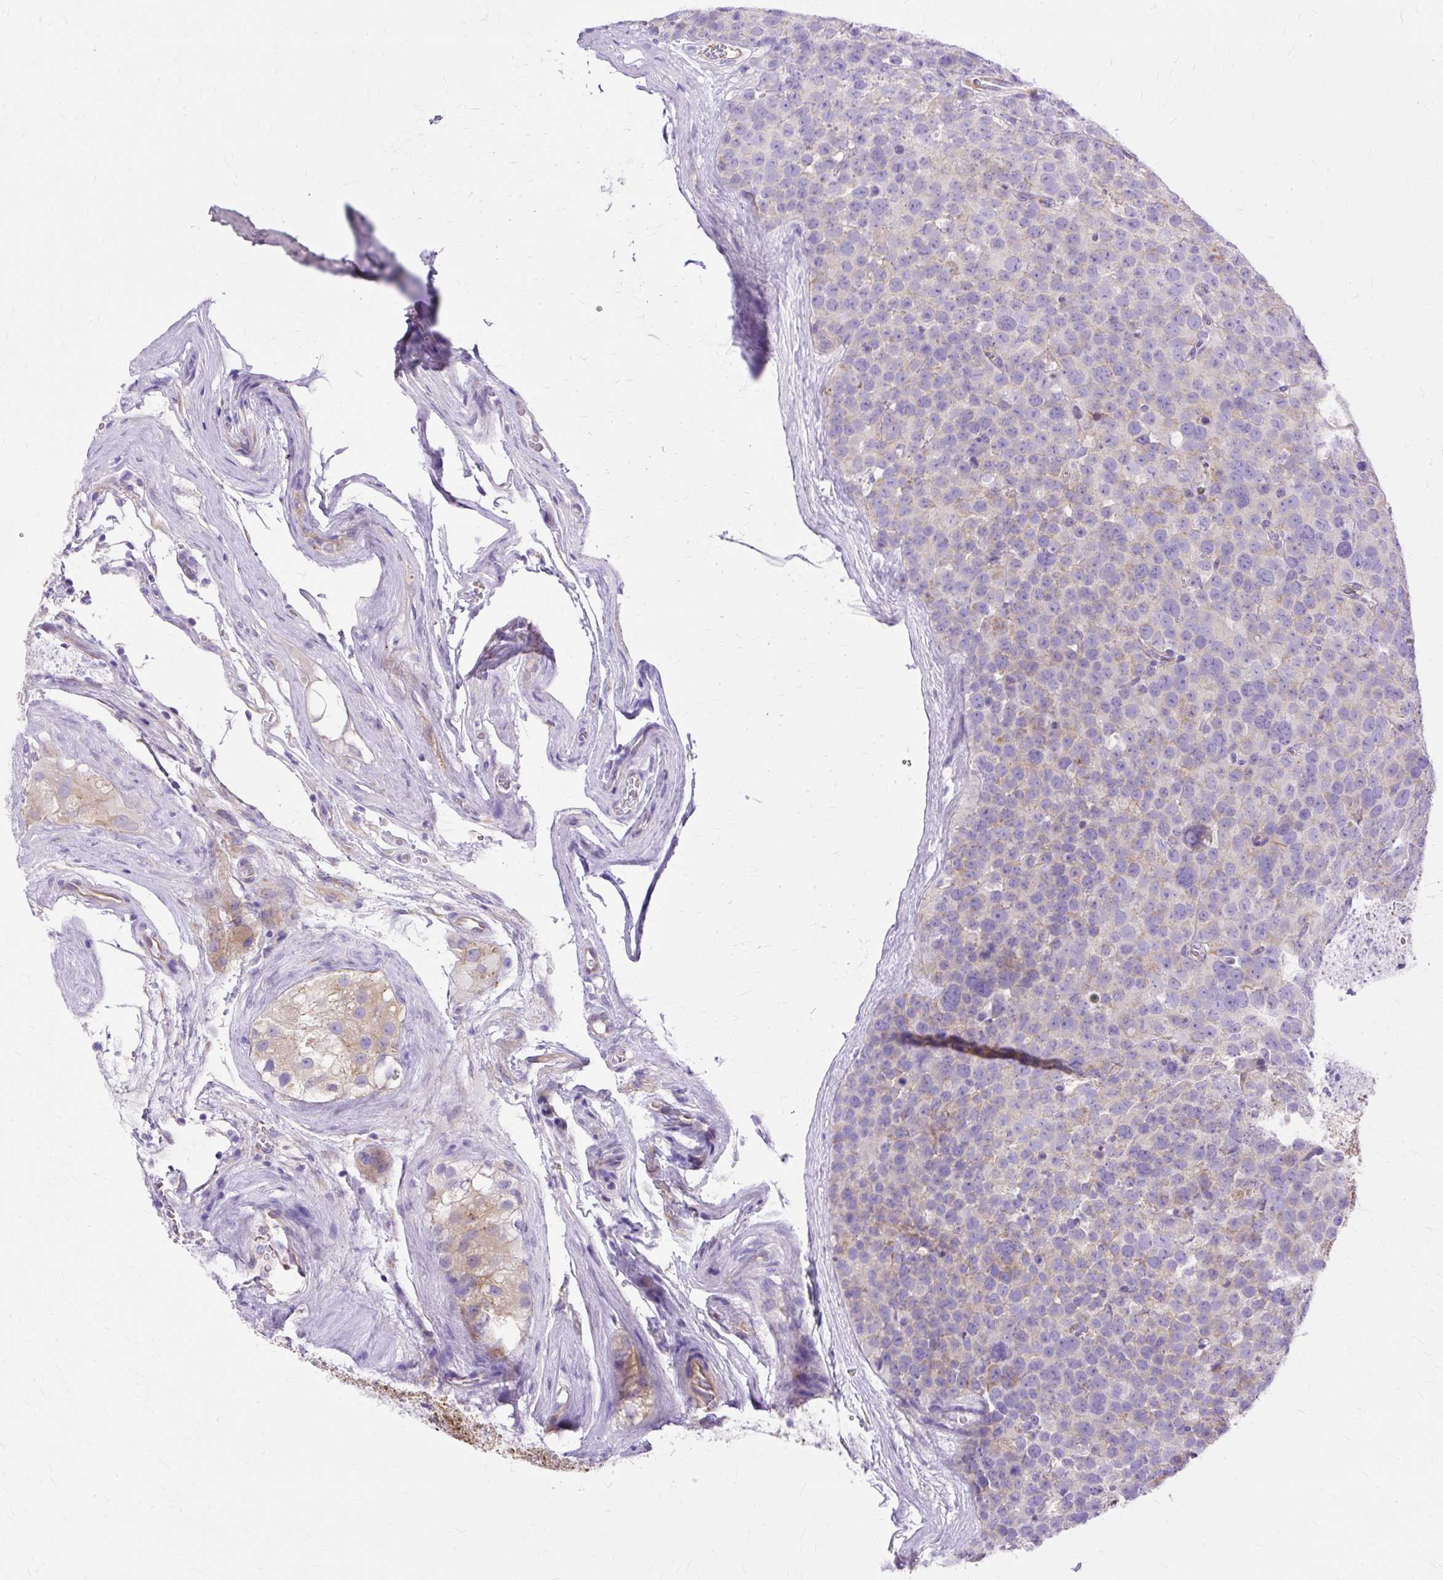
{"staining": {"intensity": "negative", "quantity": "none", "location": "none"}, "tissue": "testis cancer", "cell_type": "Tumor cells", "image_type": "cancer", "snomed": [{"axis": "morphology", "description": "Seminoma, NOS"}, {"axis": "topography", "description": "Testis"}], "caption": "The IHC micrograph has no significant staining in tumor cells of testis cancer (seminoma) tissue.", "gene": "MYO6", "patient": {"sex": "male", "age": 71}}